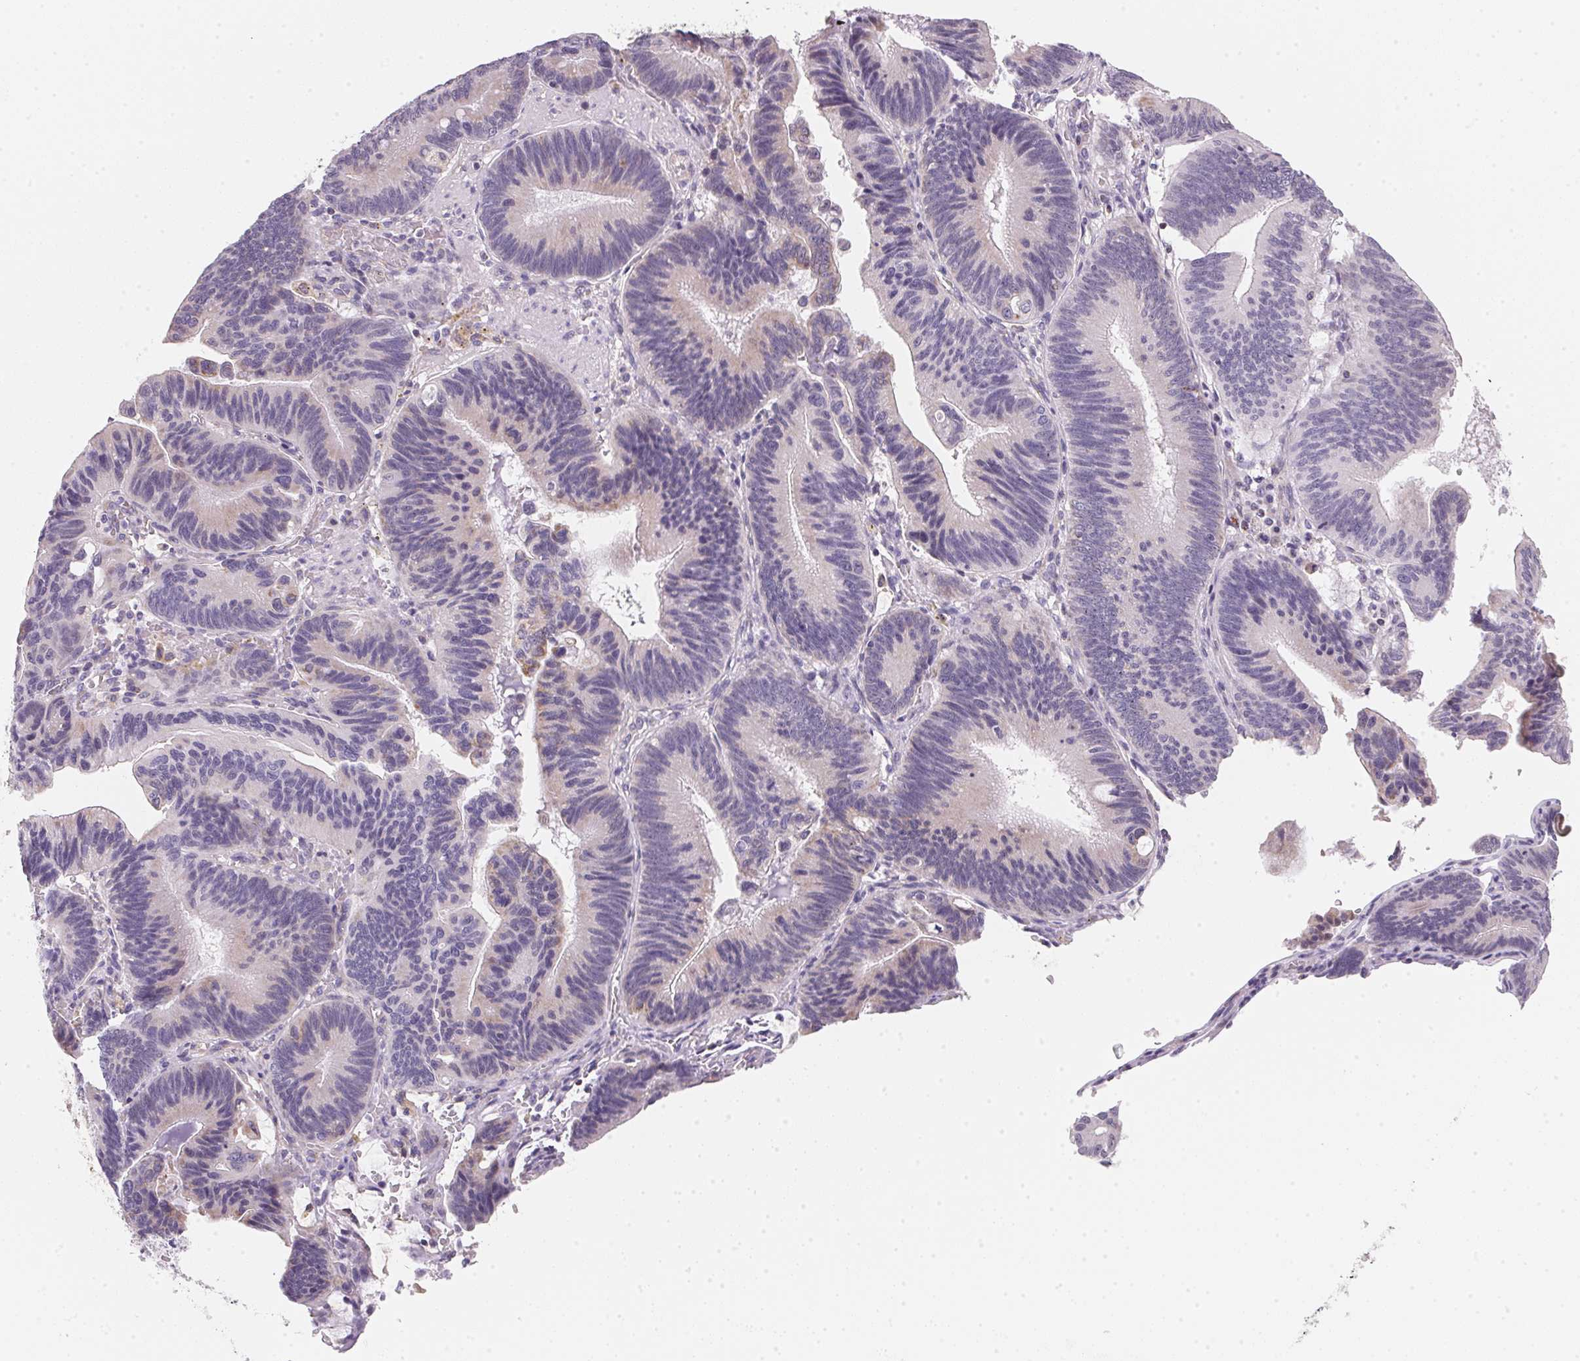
{"staining": {"intensity": "negative", "quantity": "none", "location": "none"}, "tissue": "pancreatic cancer", "cell_type": "Tumor cells", "image_type": "cancer", "snomed": [{"axis": "morphology", "description": "Adenocarcinoma, NOS"}, {"axis": "topography", "description": "Pancreas"}], "caption": "Immunohistochemistry (IHC) of human adenocarcinoma (pancreatic) shows no positivity in tumor cells.", "gene": "GIPC2", "patient": {"sex": "male", "age": 82}}